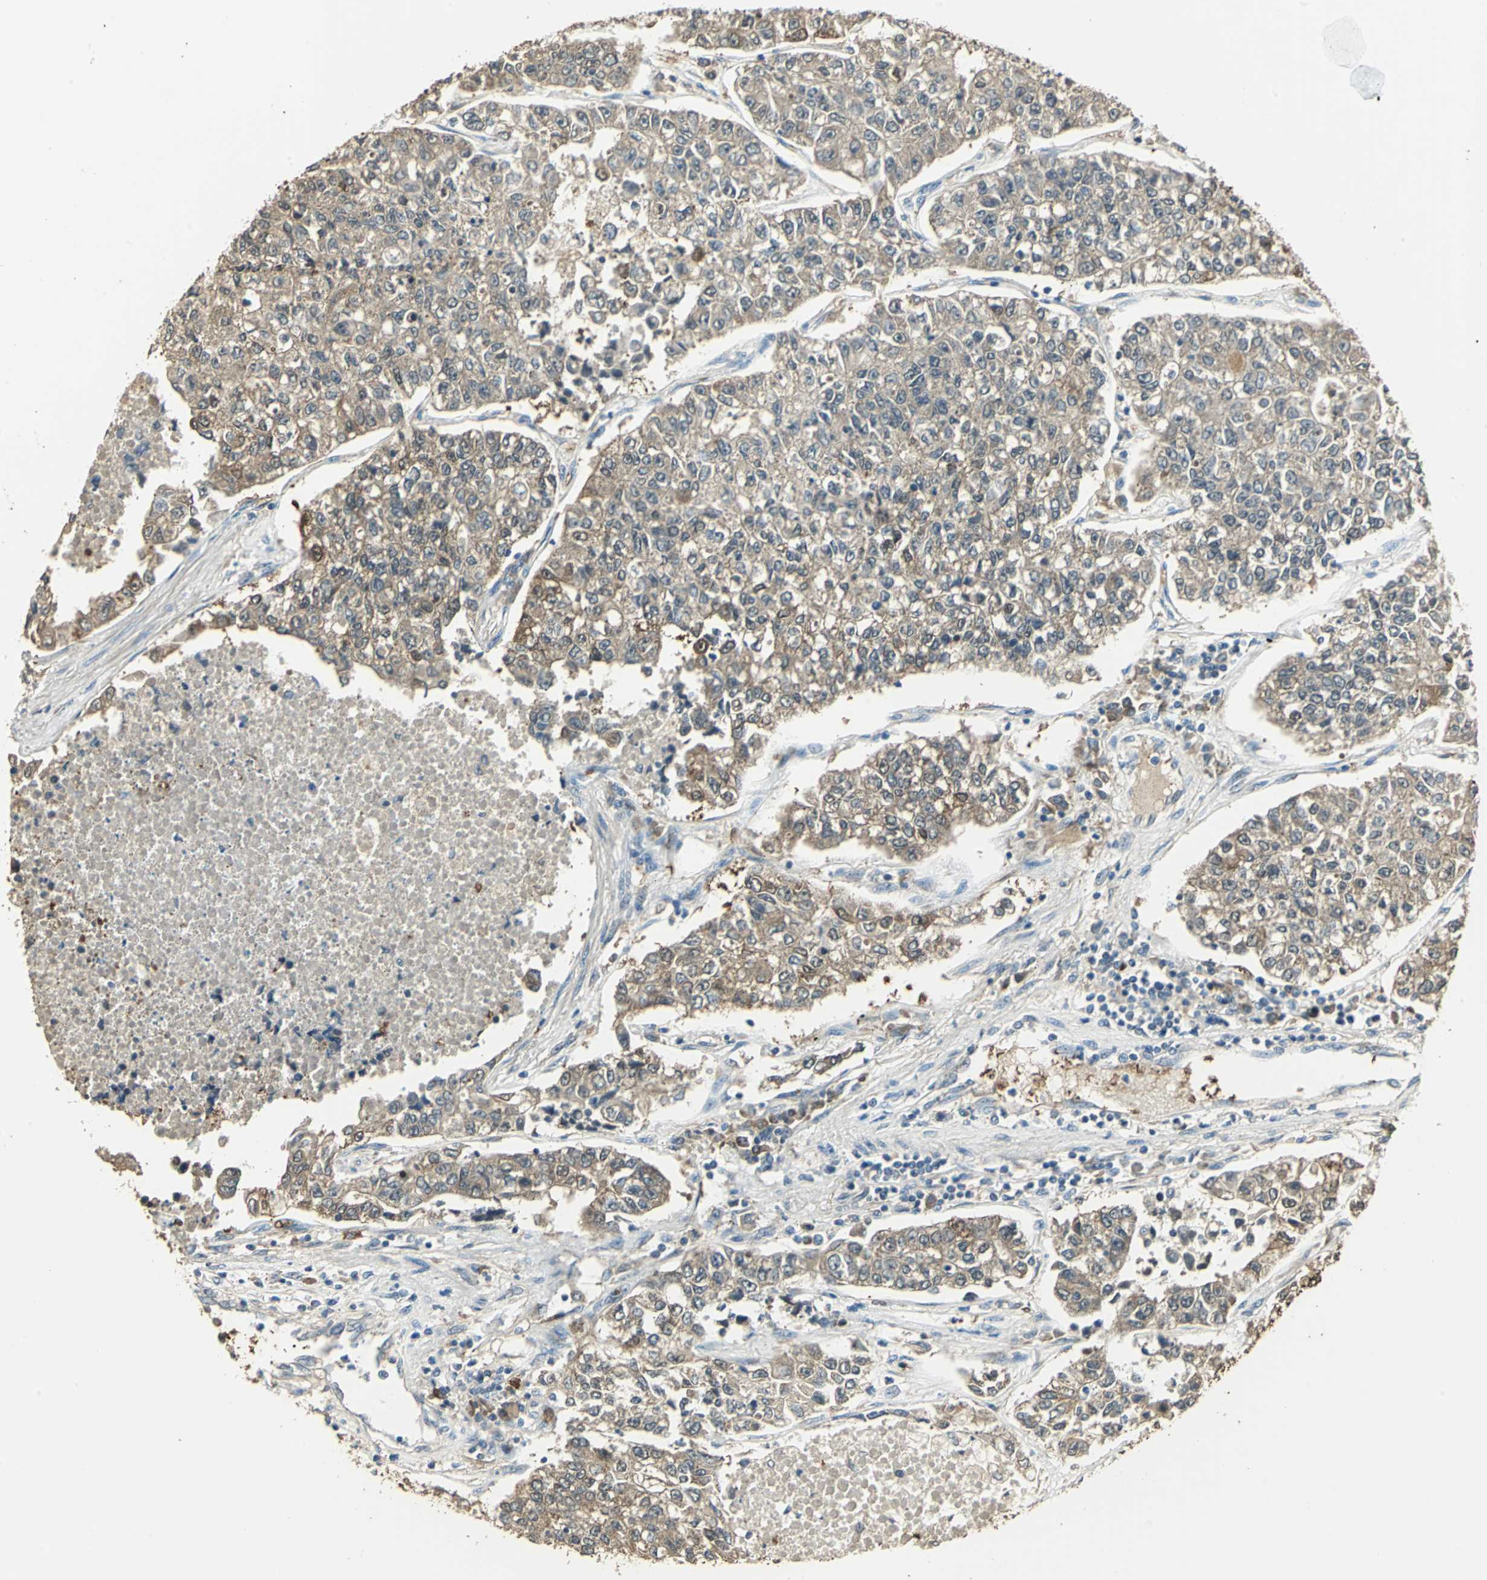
{"staining": {"intensity": "weak", "quantity": ">75%", "location": "cytoplasmic/membranous,nuclear"}, "tissue": "lung cancer", "cell_type": "Tumor cells", "image_type": "cancer", "snomed": [{"axis": "morphology", "description": "Adenocarcinoma, NOS"}, {"axis": "topography", "description": "Lung"}], "caption": "Lung cancer stained for a protein (brown) reveals weak cytoplasmic/membranous and nuclear positive expression in approximately >75% of tumor cells.", "gene": "DDAH1", "patient": {"sex": "male", "age": 49}}